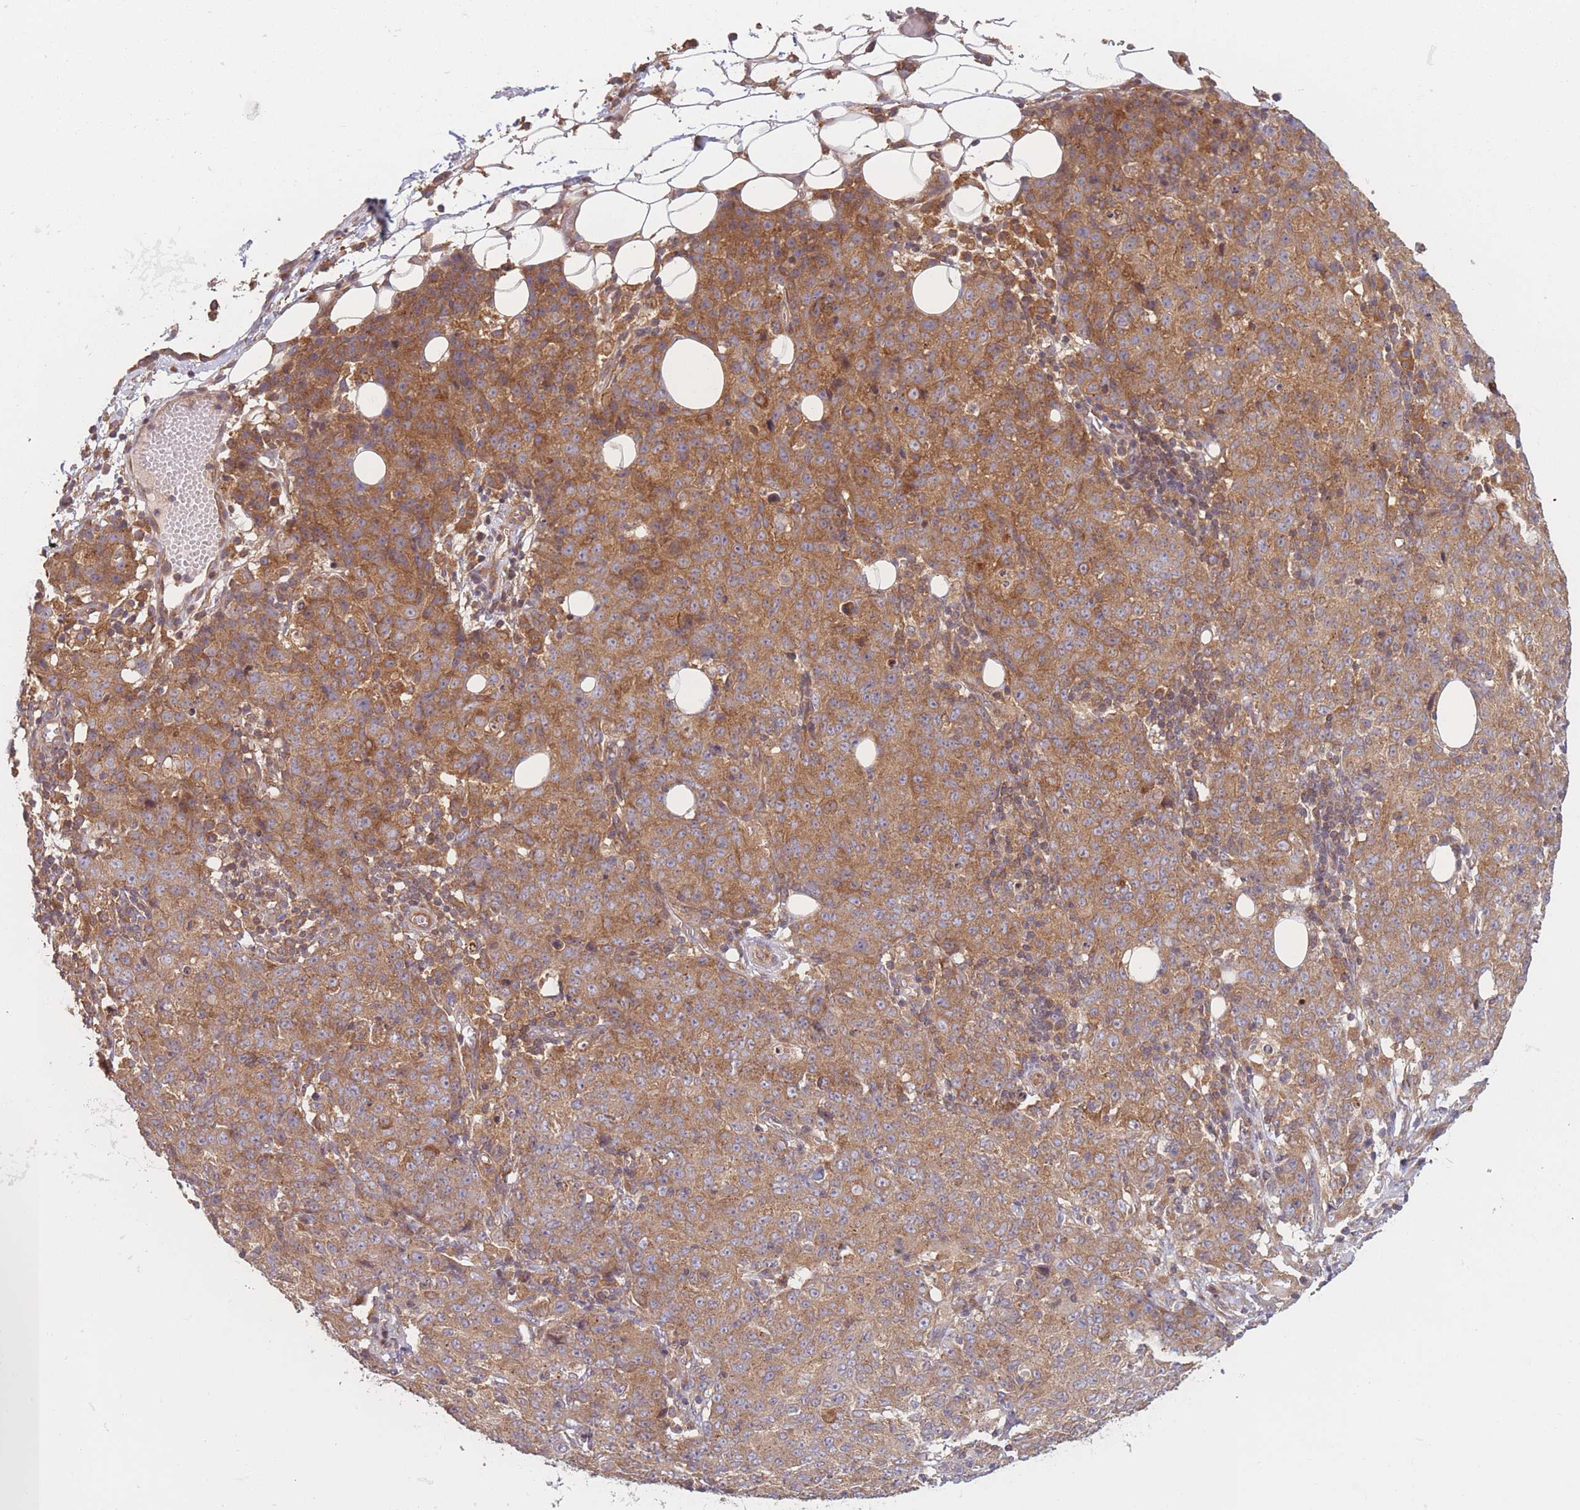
{"staining": {"intensity": "moderate", "quantity": ">75%", "location": "cytoplasmic/membranous"}, "tissue": "ovarian cancer", "cell_type": "Tumor cells", "image_type": "cancer", "snomed": [{"axis": "morphology", "description": "Carcinoma, endometroid"}, {"axis": "topography", "description": "Ovary"}], "caption": "High-magnification brightfield microscopy of ovarian cancer (endometroid carcinoma) stained with DAB (3,3'-diaminobenzidine) (brown) and counterstained with hematoxylin (blue). tumor cells exhibit moderate cytoplasmic/membranous expression is present in approximately>75% of cells.", "gene": "WASHC2A", "patient": {"sex": "female", "age": 42}}